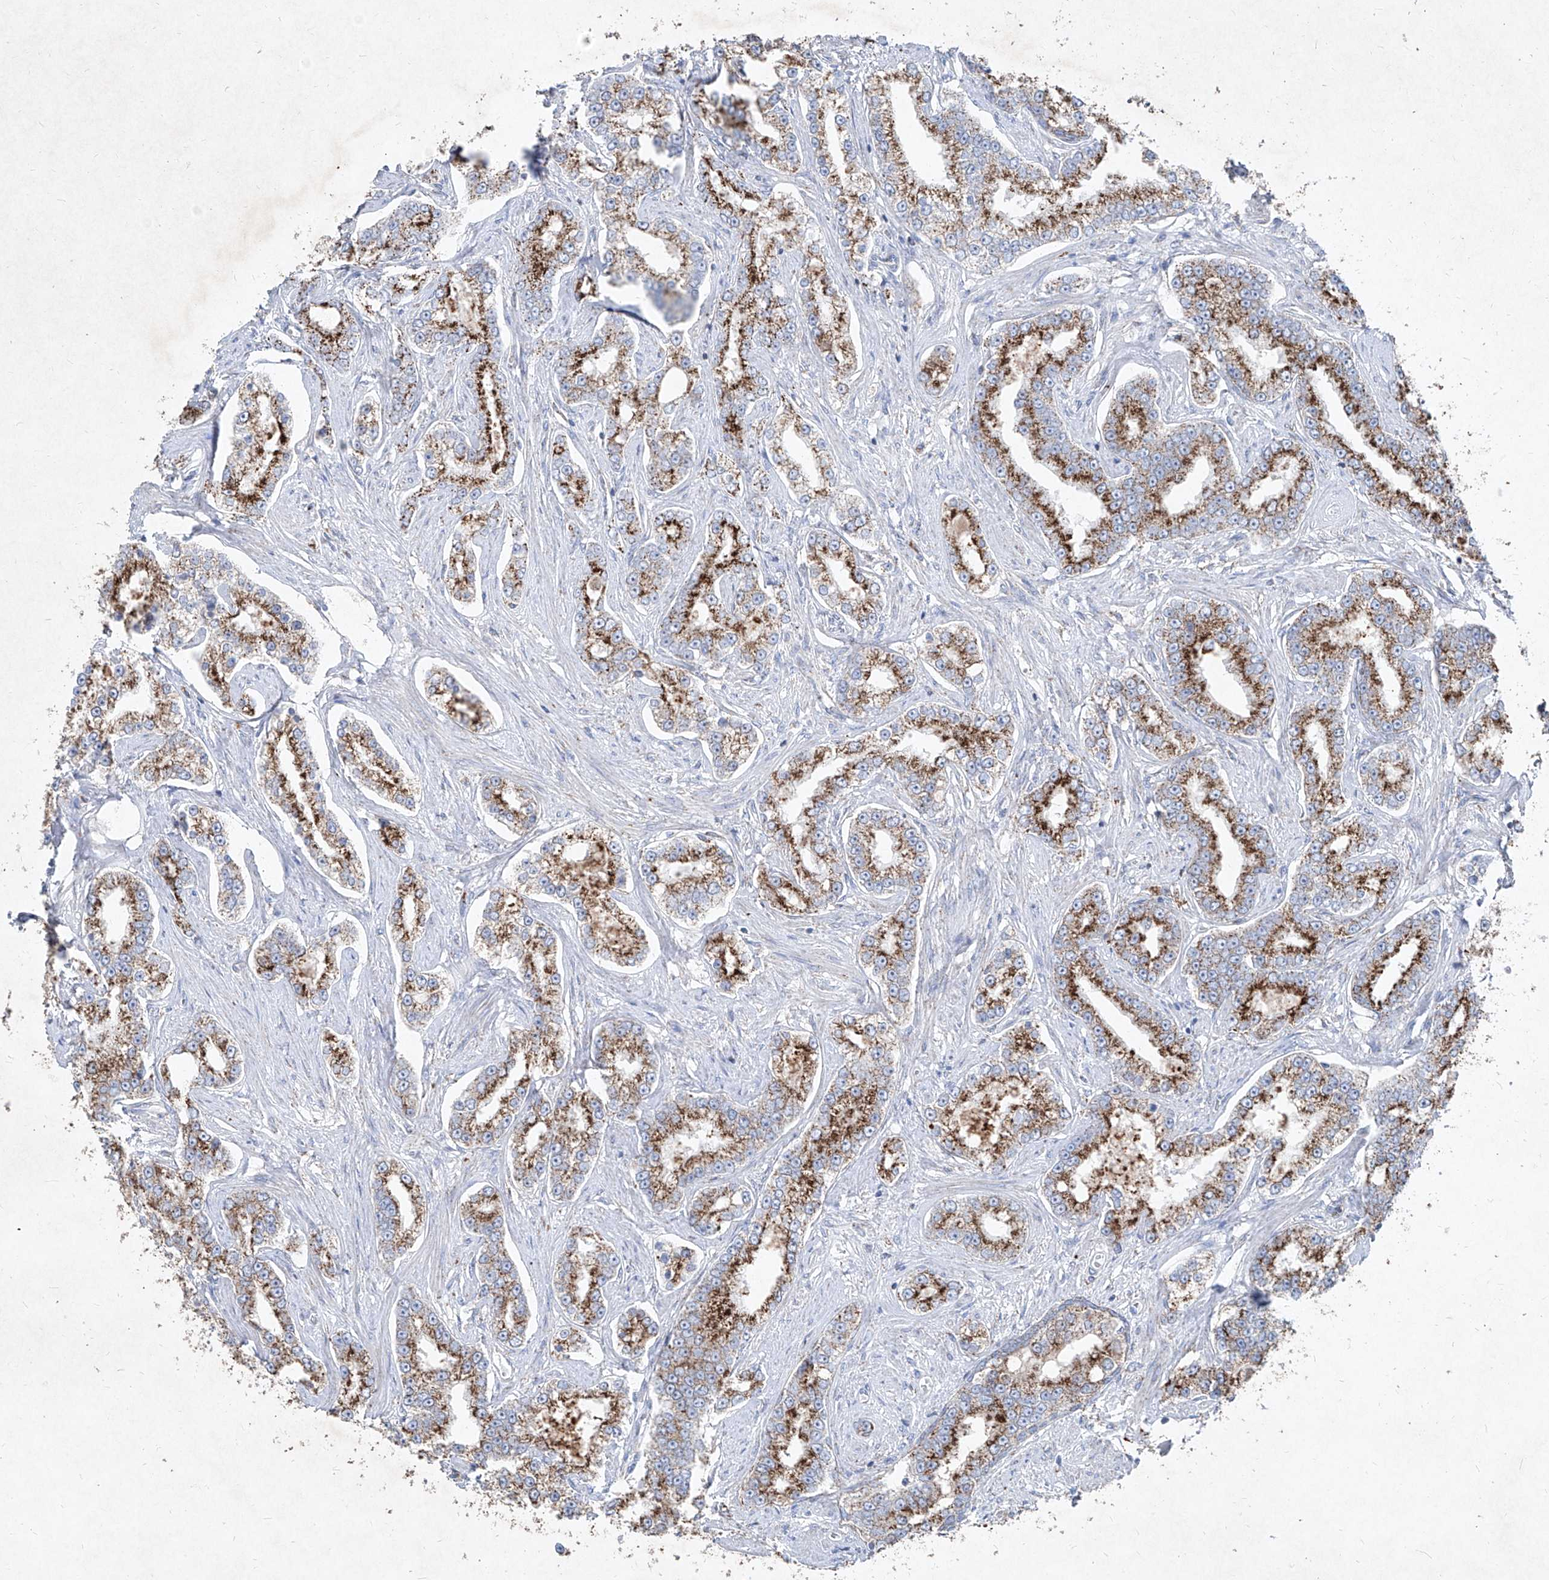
{"staining": {"intensity": "moderate", "quantity": ">75%", "location": "cytoplasmic/membranous"}, "tissue": "prostate cancer", "cell_type": "Tumor cells", "image_type": "cancer", "snomed": [{"axis": "morphology", "description": "Normal tissue, NOS"}, {"axis": "morphology", "description": "Adenocarcinoma, High grade"}, {"axis": "topography", "description": "Prostate"}], "caption": "Tumor cells exhibit medium levels of moderate cytoplasmic/membranous positivity in approximately >75% of cells in prostate cancer (high-grade adenocarcinoma).", "gene": "ABCD3", "patient": {"sex": "male", "age": 83}}